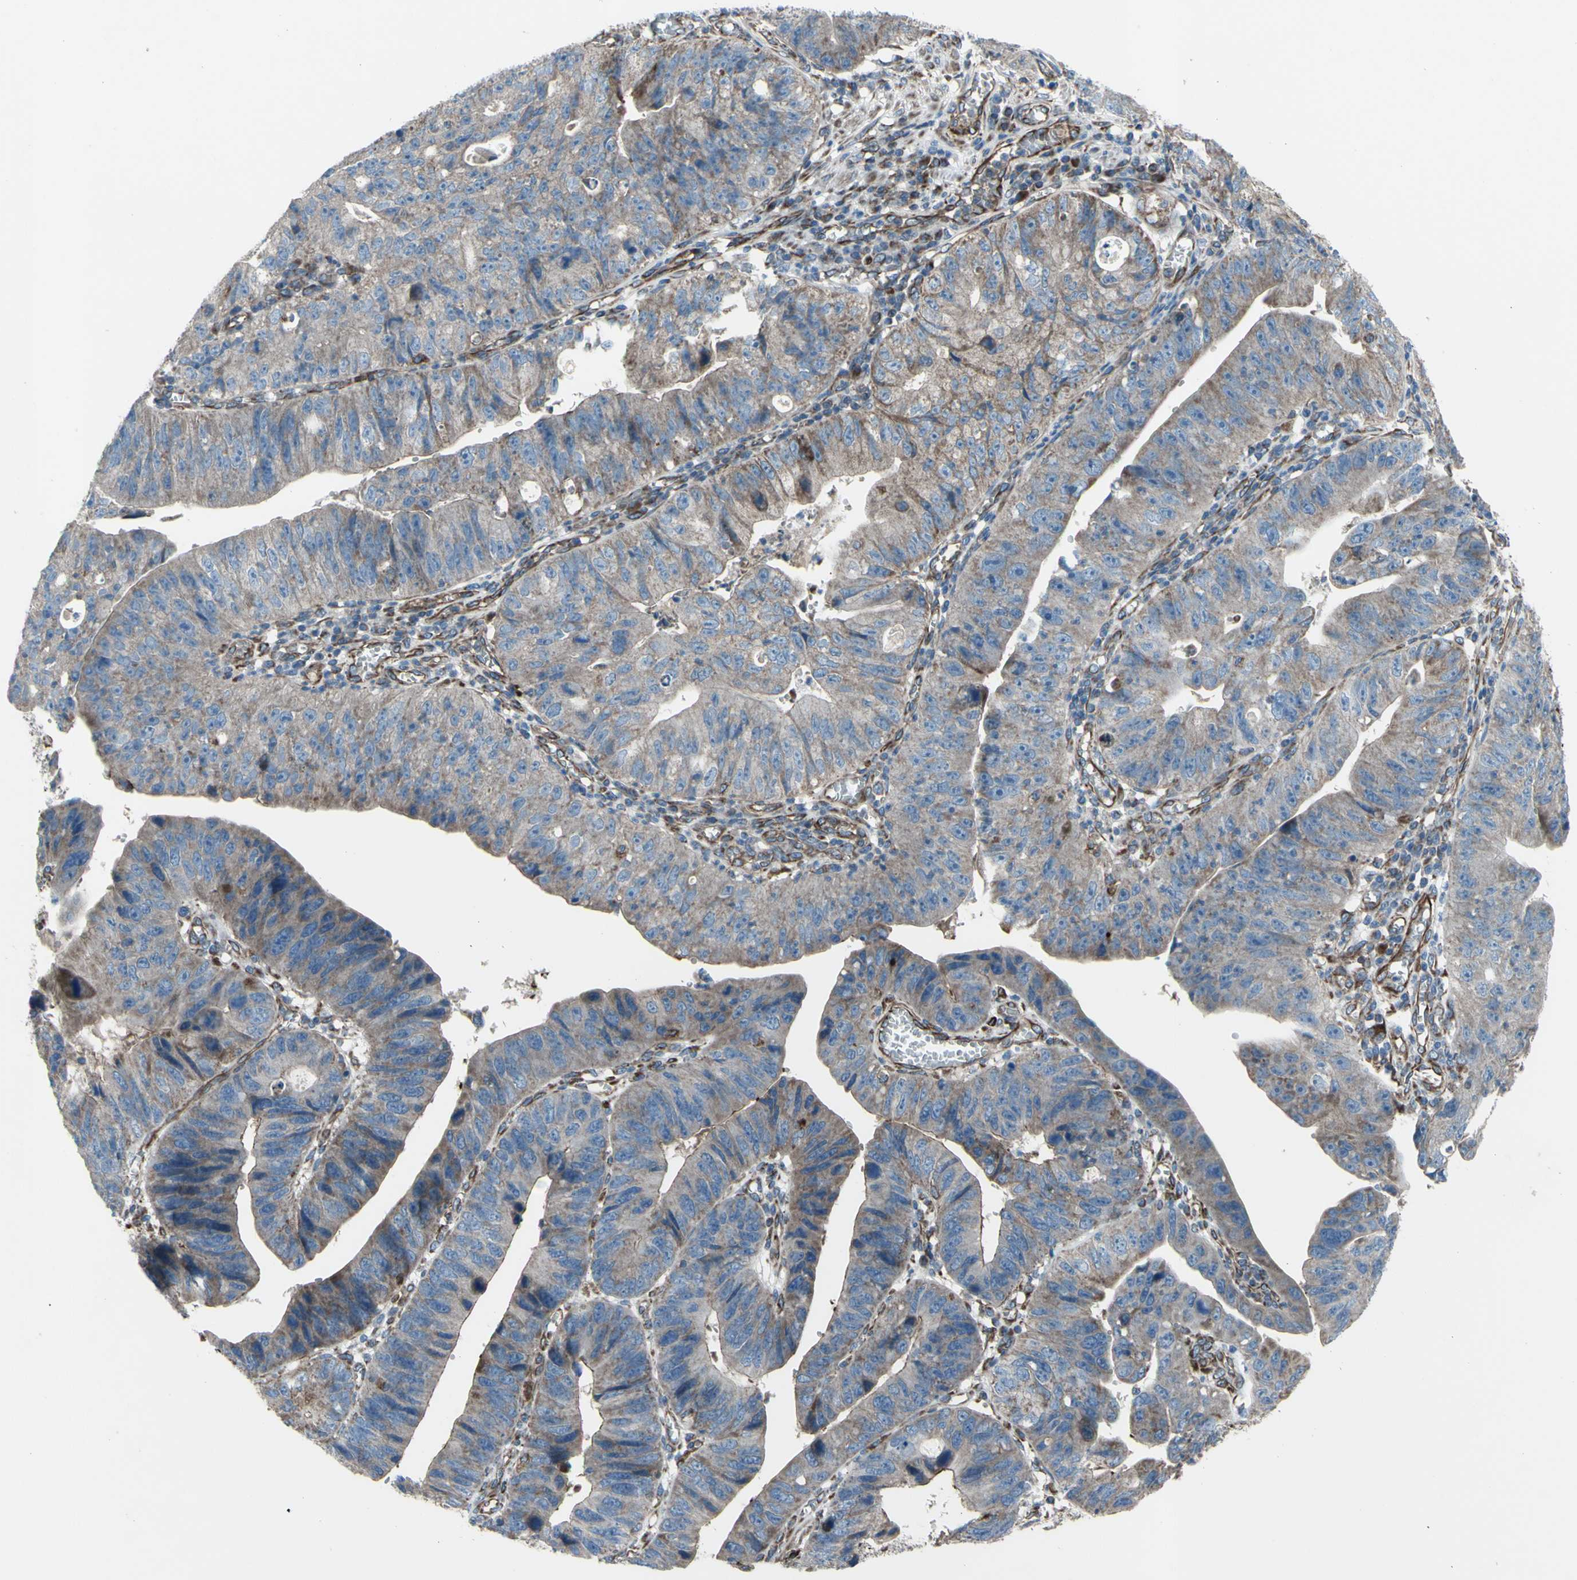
{"staining": {"intensity": "weak", "quantity": ">75%", "location": "cytoplasmic/membranous"}, "tissue": "stomach cancer", "cell_type": "Tumor cells", "image_type": "cancer", "snomed": [{"axis": "morphology", "description": "Adenocarcinoma, NOS"}, {"axis": "topography", "description": "Stomach"}], "caption": "Approximately >75% of tumor cells in human adenocarcinoma (stomach) display weak cytoplasmic/membranous protein expression as visualized by brown immunohistochemical staining.", "gene": "EMC7", "patient": {"sex": "male", "age": 59}}